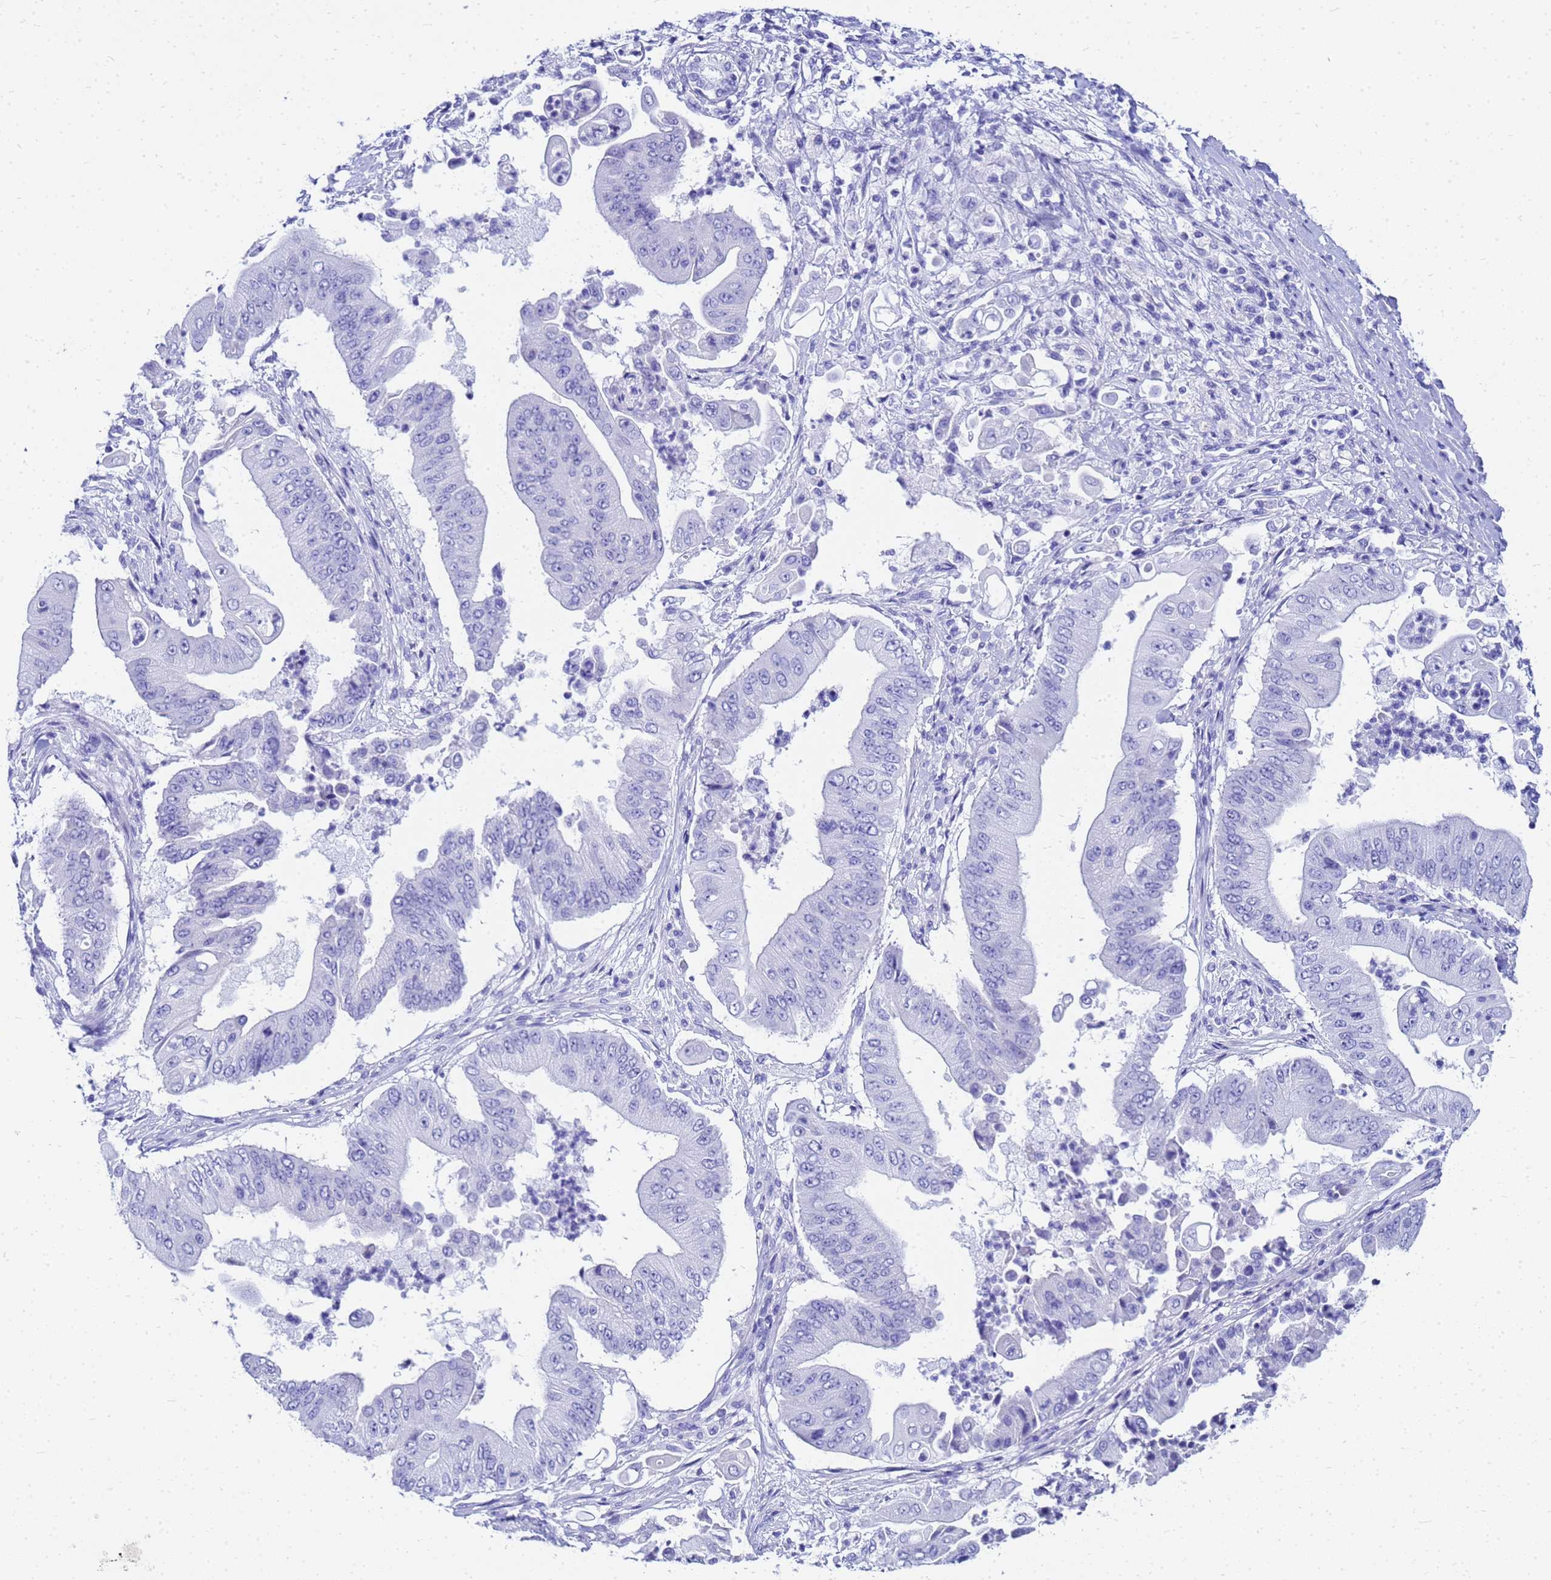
{"staining": {"intensity": "negative", "quantity": "none", "location": "none"}, "tissue": "pancreatic cancer", "cell_type": "Tumor cells", "image_type": "cancer", "snomed": [{"axis": "morphology", "description": "Adenocarcinoma, NOS"}, {"axis": "topography", "description": "Pancreas"}], "caption": "Adenocarcinoma (pancreatic) was stained to show a protein in brown. There is no significant staining in tumor cells. Brightfield microscopy of IHC stained with DAB (brown) and hematoxylin (blue), captured at high magnification.", "gene": "CKB", "patient": {"sex": "female", "age": 77}}